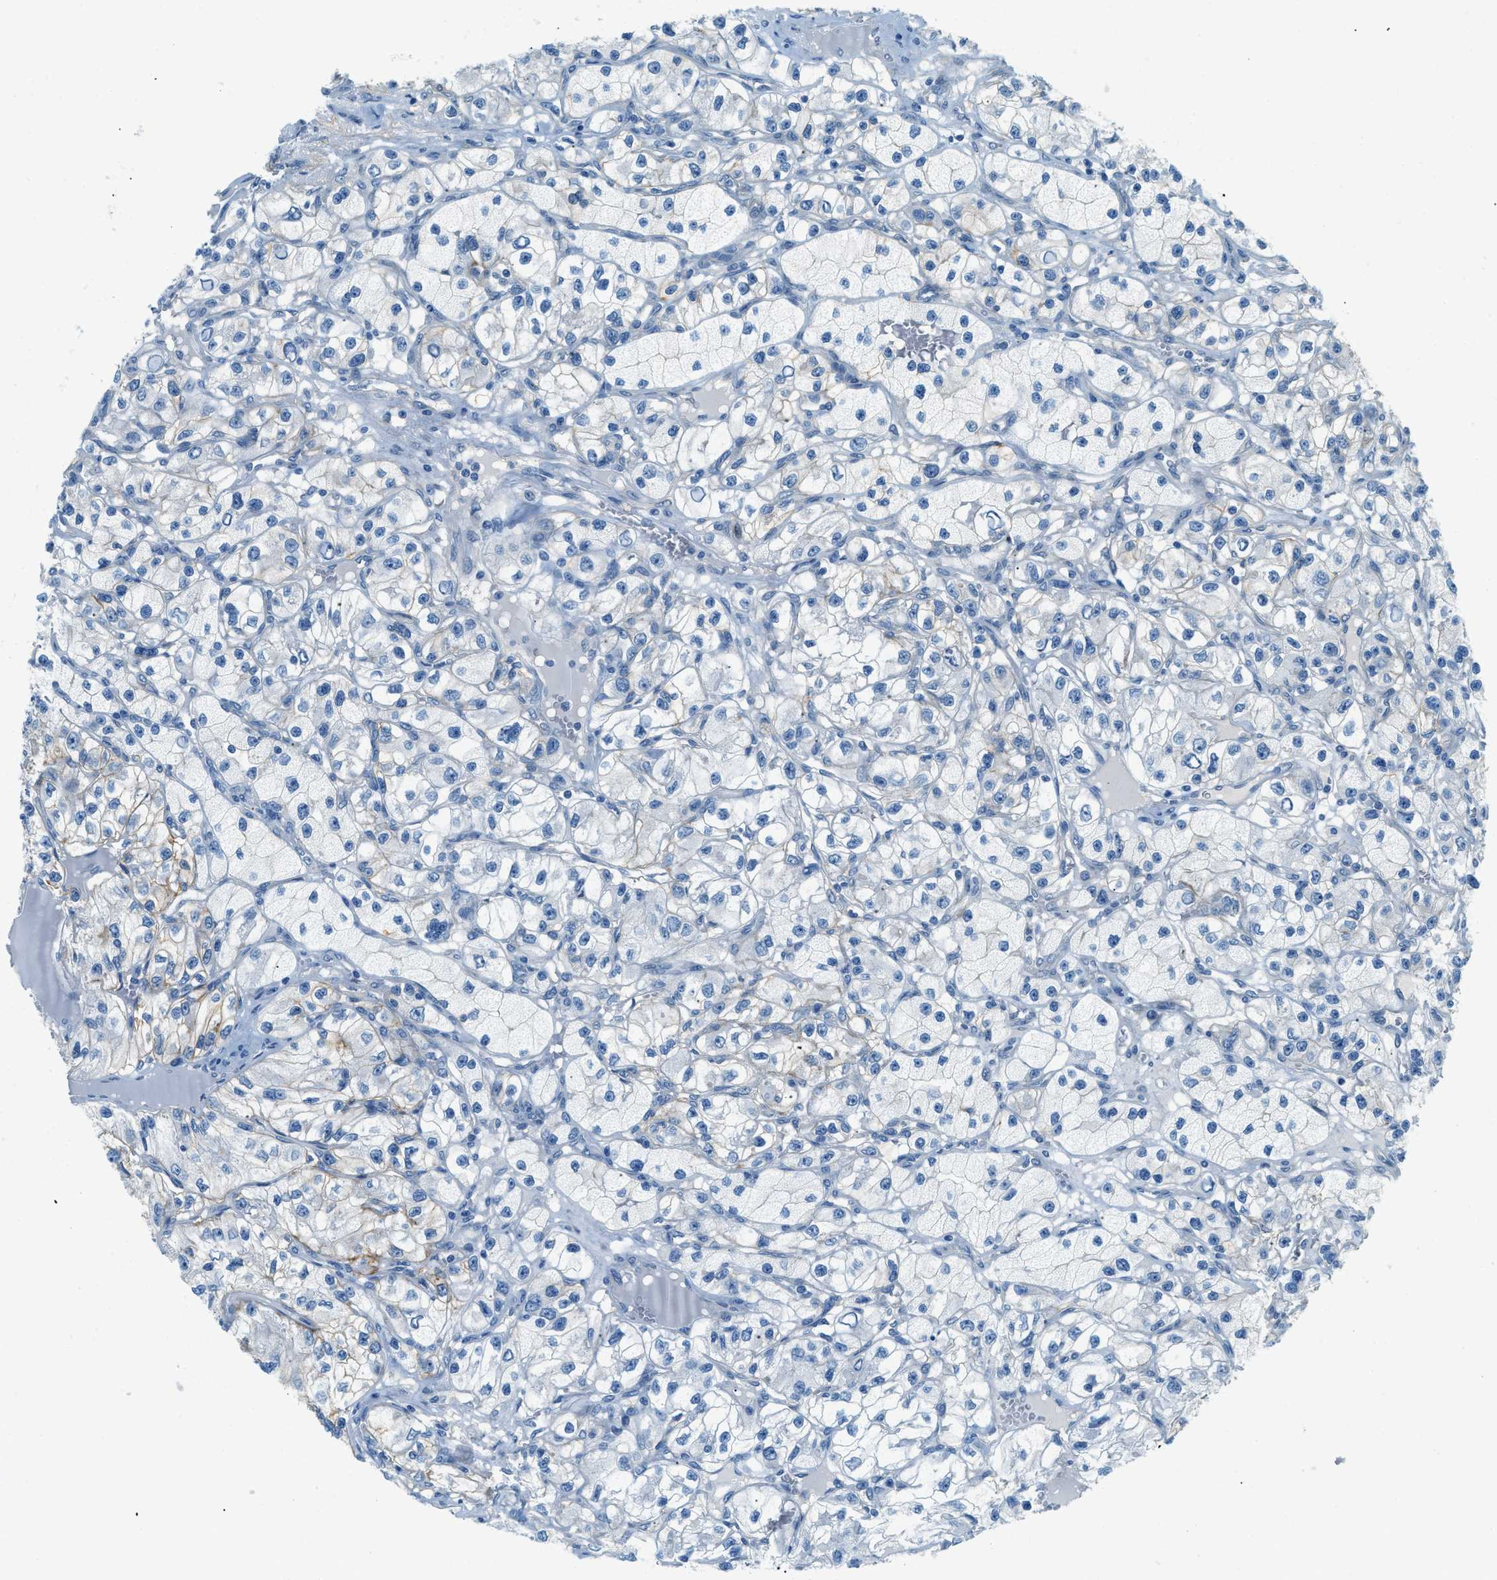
{"staining": {"intensity": "negative", "quantity": "none", "location": "none"}, "tissue": "renal cancer", "cell_type": "Tumor cells", "image_type": "cancer", "snomed": [{"axis": "morphology", "description": "Adenocarcinoma, NOS"}, {"axis": "topography", "description": "Kidney"}], "caption": "This is an immunohistochemistry photomicrograph of human renal cancer. There is no expression in tumor cells.", "gene": "ZNF367", "patient": {"sex": "female", "age": 57}}